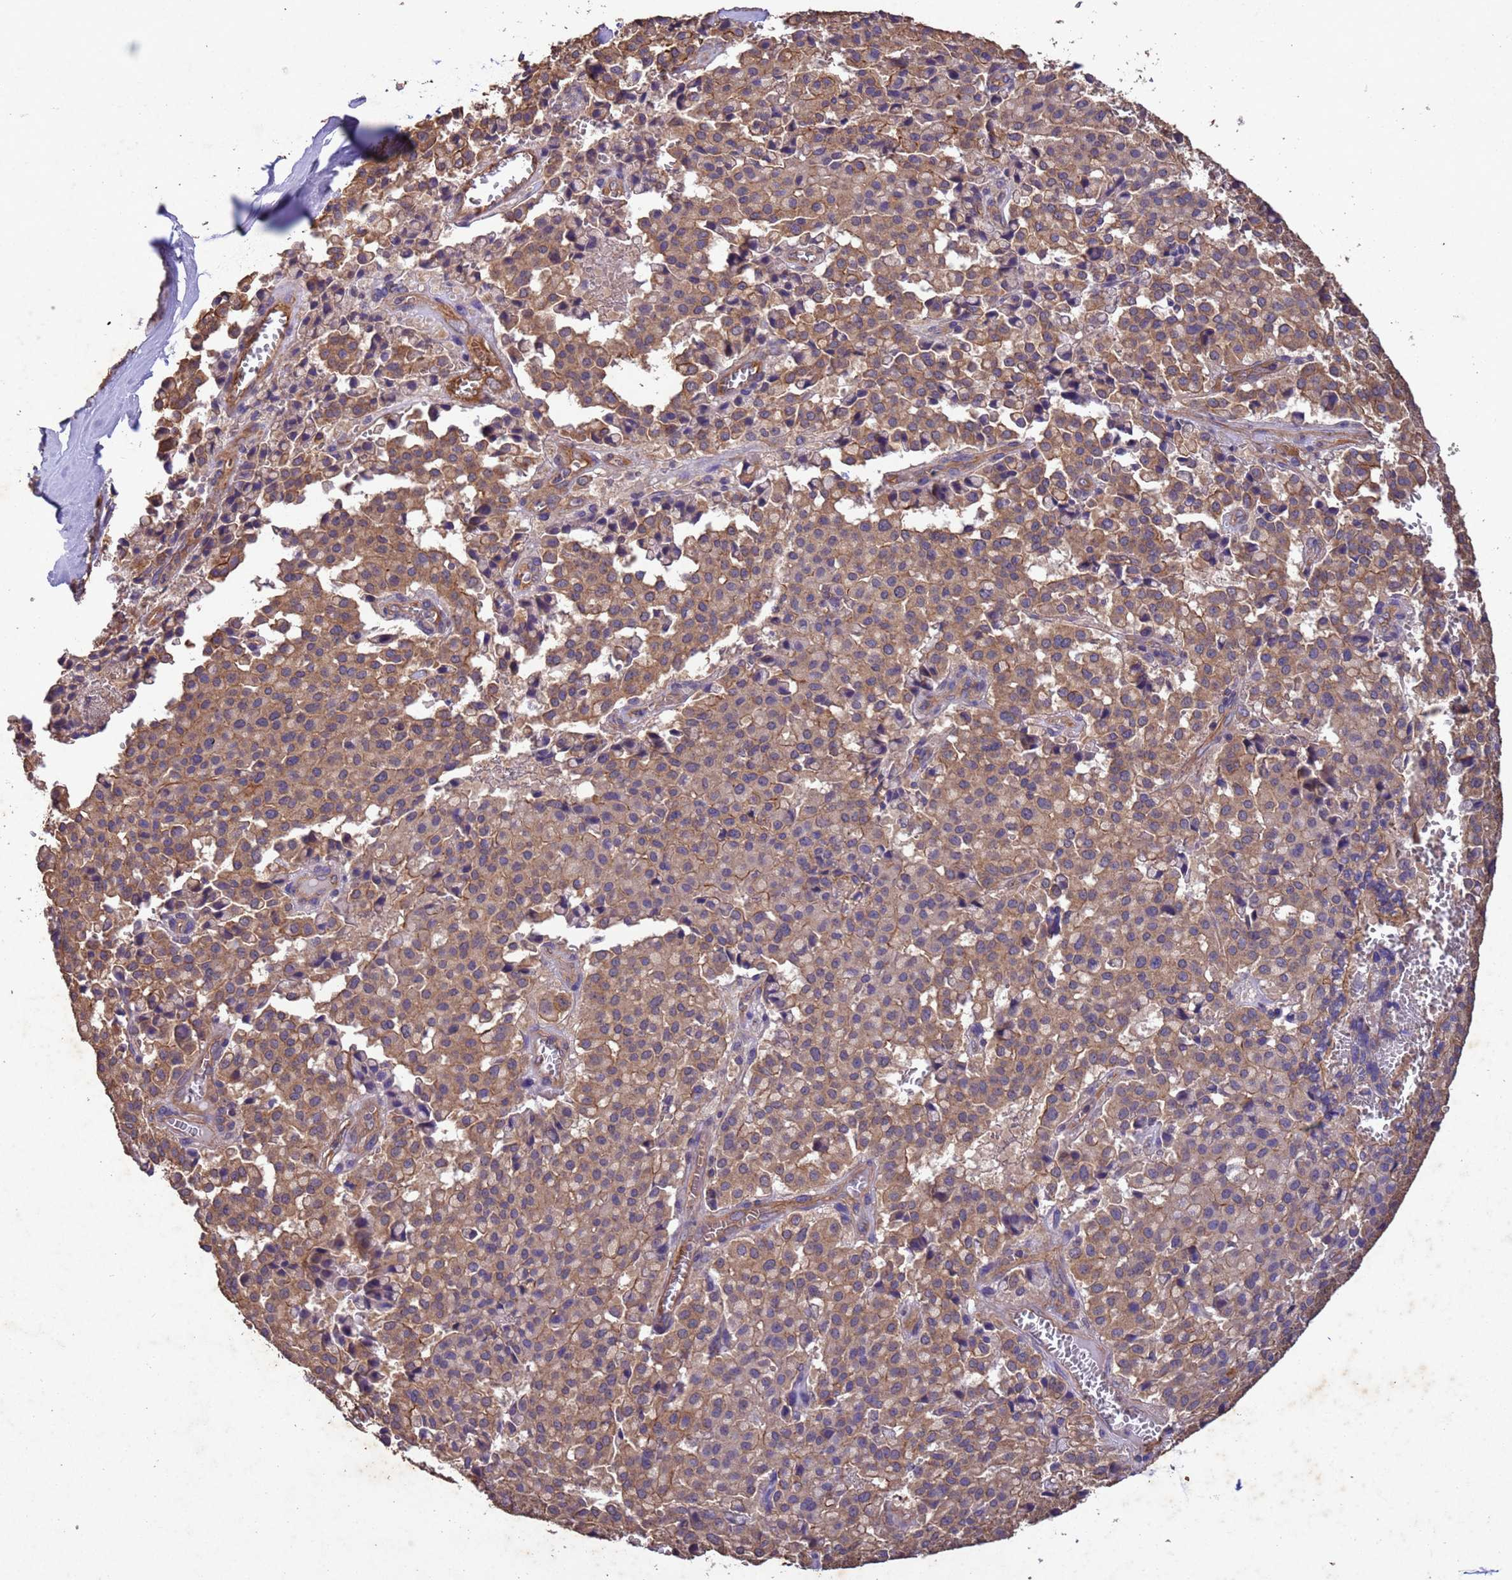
{"staining": {"intensity": "moderate", "quantity": ">75%", "location": "cytoplasmic/membranous"}, "tissue": "pancreatic cancer", "cell_type": "Tumor cells", "image_type": "cancer", "snomed": [{"axis": "morphology", "description": "Adenocarcinoma, NOS"}, {"axis": "topography", "description": "Pancreas"}], "caption": "Immunohistochemistry (IHC) of pancreatic cancer (adenocarcinoma) shows medium levels of moderate cytoplasmic/membranous expression in about >75% of tumor cells.", "gene": "MTX3", "patient": {"sex": "male", "age": 65}}